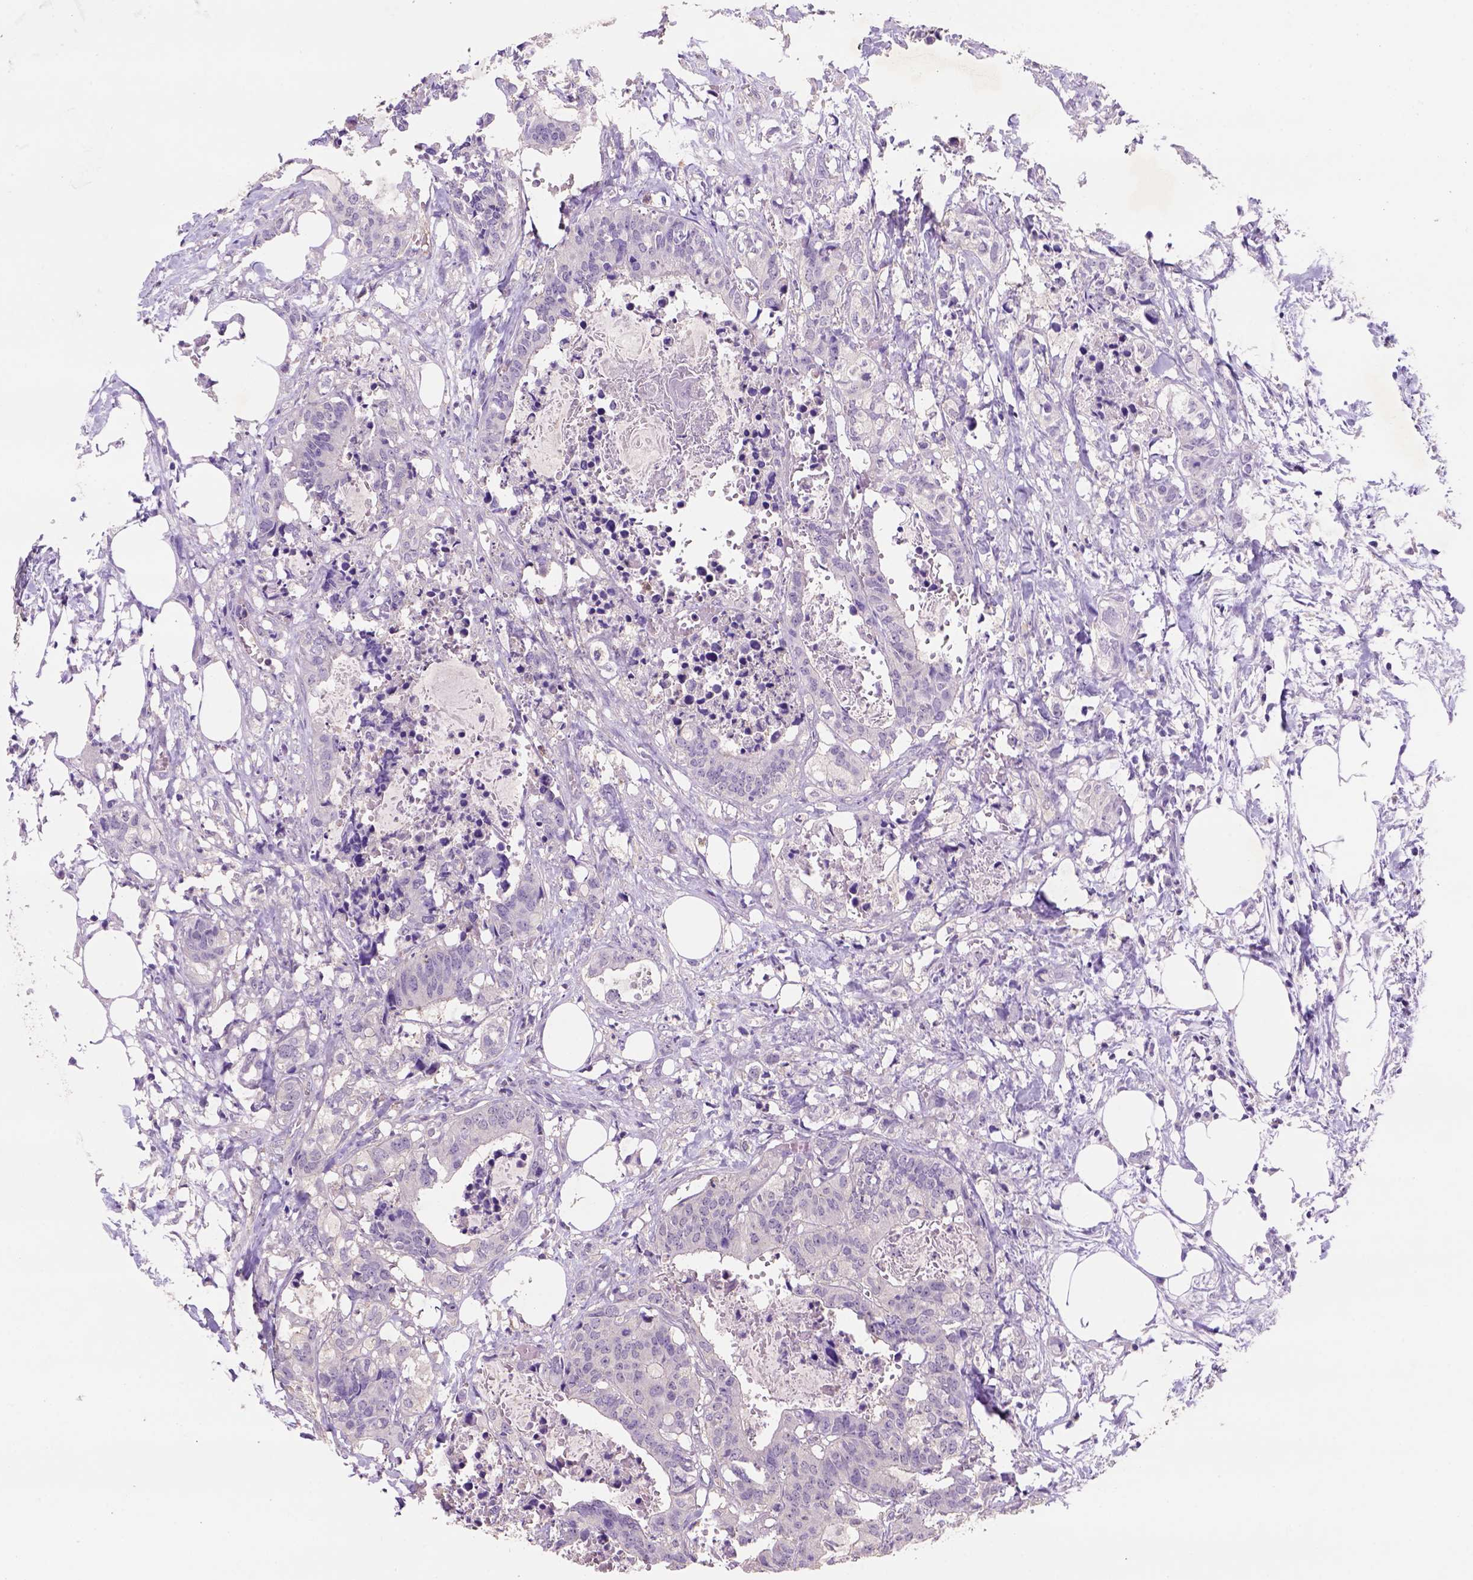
{"staining": {"intensity": "weak", "quantity": "<25%", "location": "cytoplasmic/membranous"}, "tissue": "colorectal cancer", "cell_type": "Tumor cells", "image_type": "cancer", "snomed": [{"axis": "morphology", "description": "Adenocarcinoma, NOS"}, {"axis": "topography", "description": "Colon"}, {"axis": "topography", "description": "Rectum"}], "caption": "Colorectal adenocarcinoma was stained to show a protein in brown. There is no significant expression in tumor cells.", "gene": "SCML4", "patient": {"sex": "male", "age": 57}}